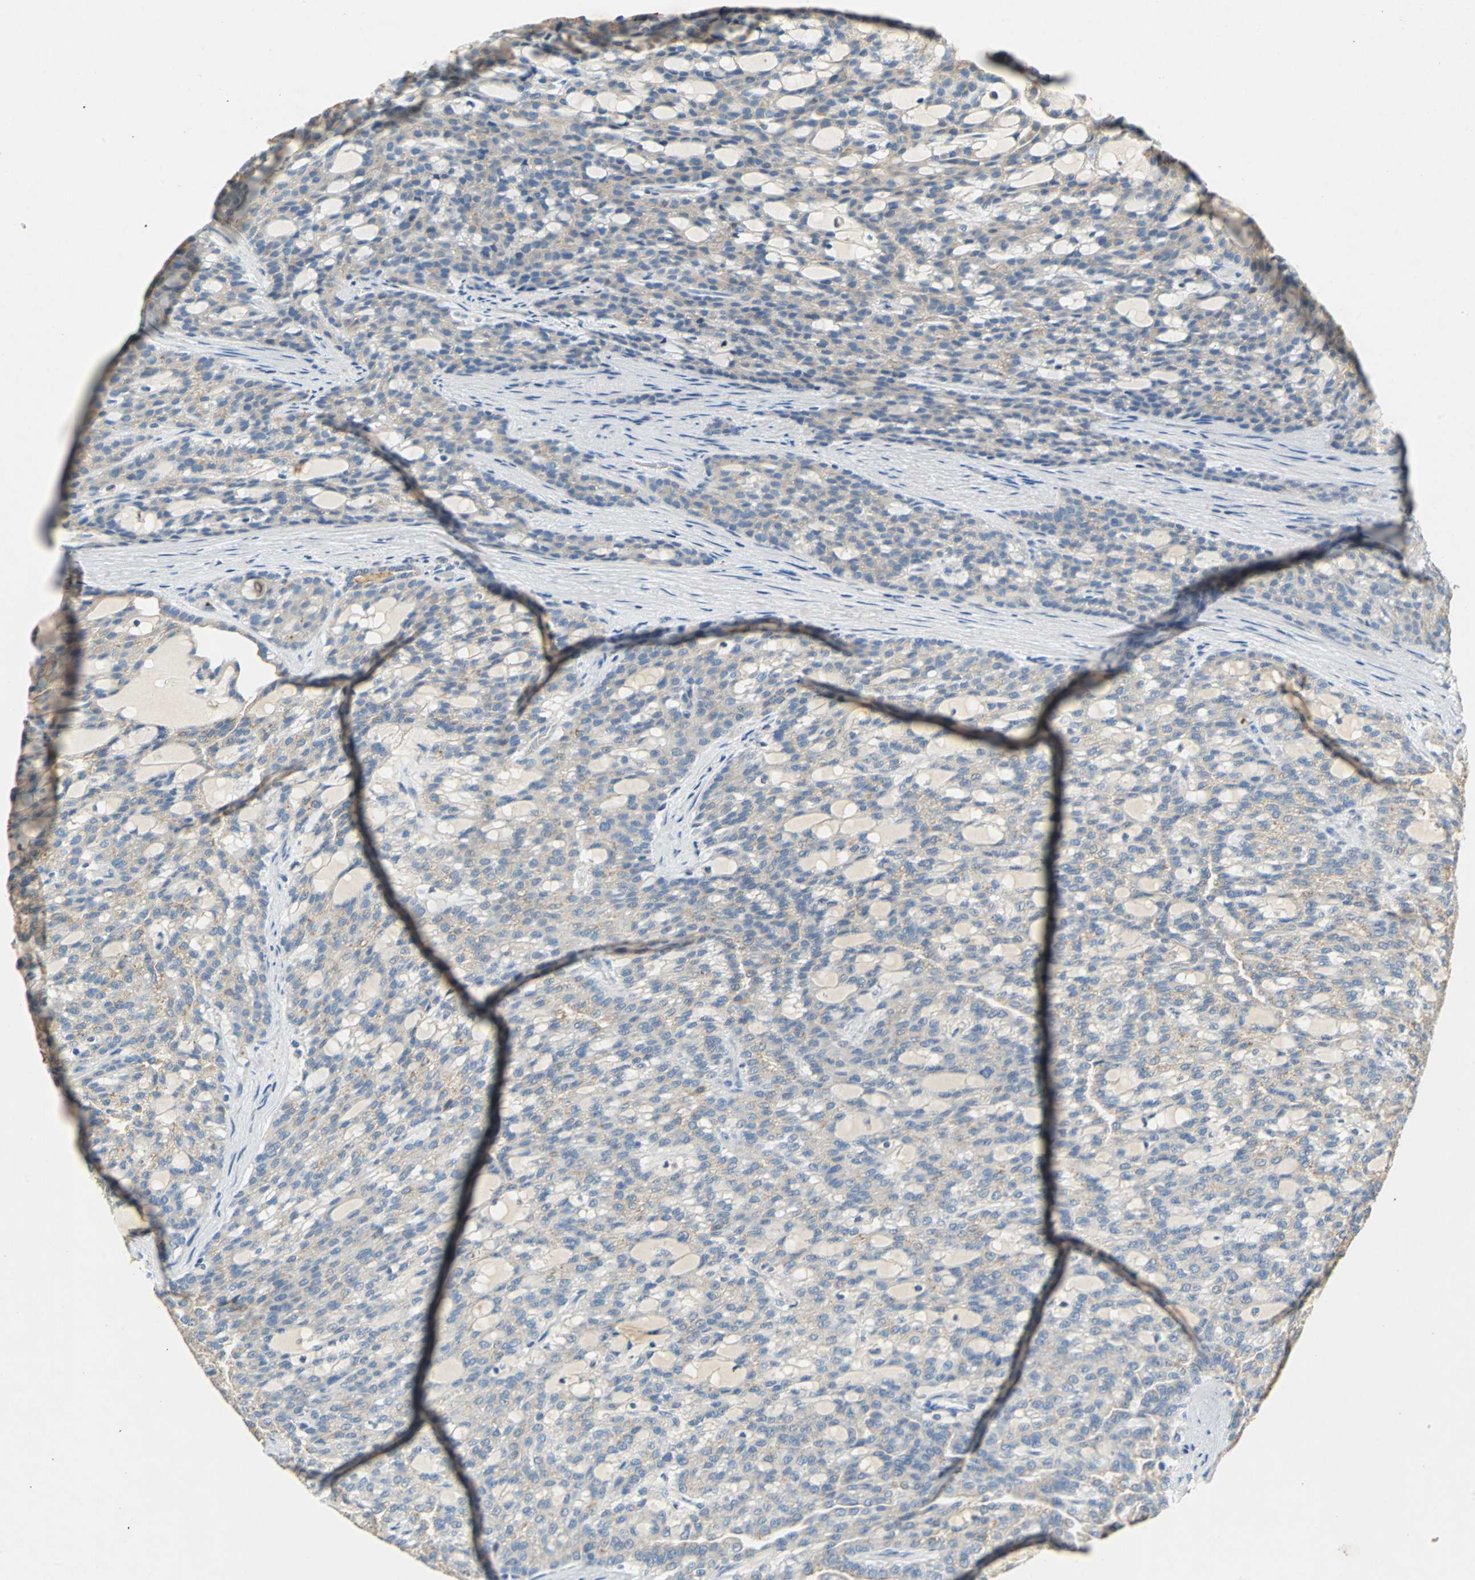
{"staining": {"intensity": "weak", "quantity": ">75%", "location": "cytoplasmic/membranous"}, "tissue": "renal cancer", "cell_type": "Tumor cells", "image_type": "cancer", "snomed": [{"axis": "morphology", "description": "Adenocarcinoma, NOS"}, {"axis": "topography", "description": "Kidney"}], "caption": "Protein staining of renal cancer (adenocarcinoma) tissue demonstrates weak cytoplasmic/membranous staining in about >75% of tumor cells. The staining is performed using DAB (3,3'-diaminobenzidine) brown chromogen to label protein expression. The nuclei are counter-stained blue using hematoxylin.", "gene": "ADAMTS5", "patient": {"sex": "male", "age": 63}}